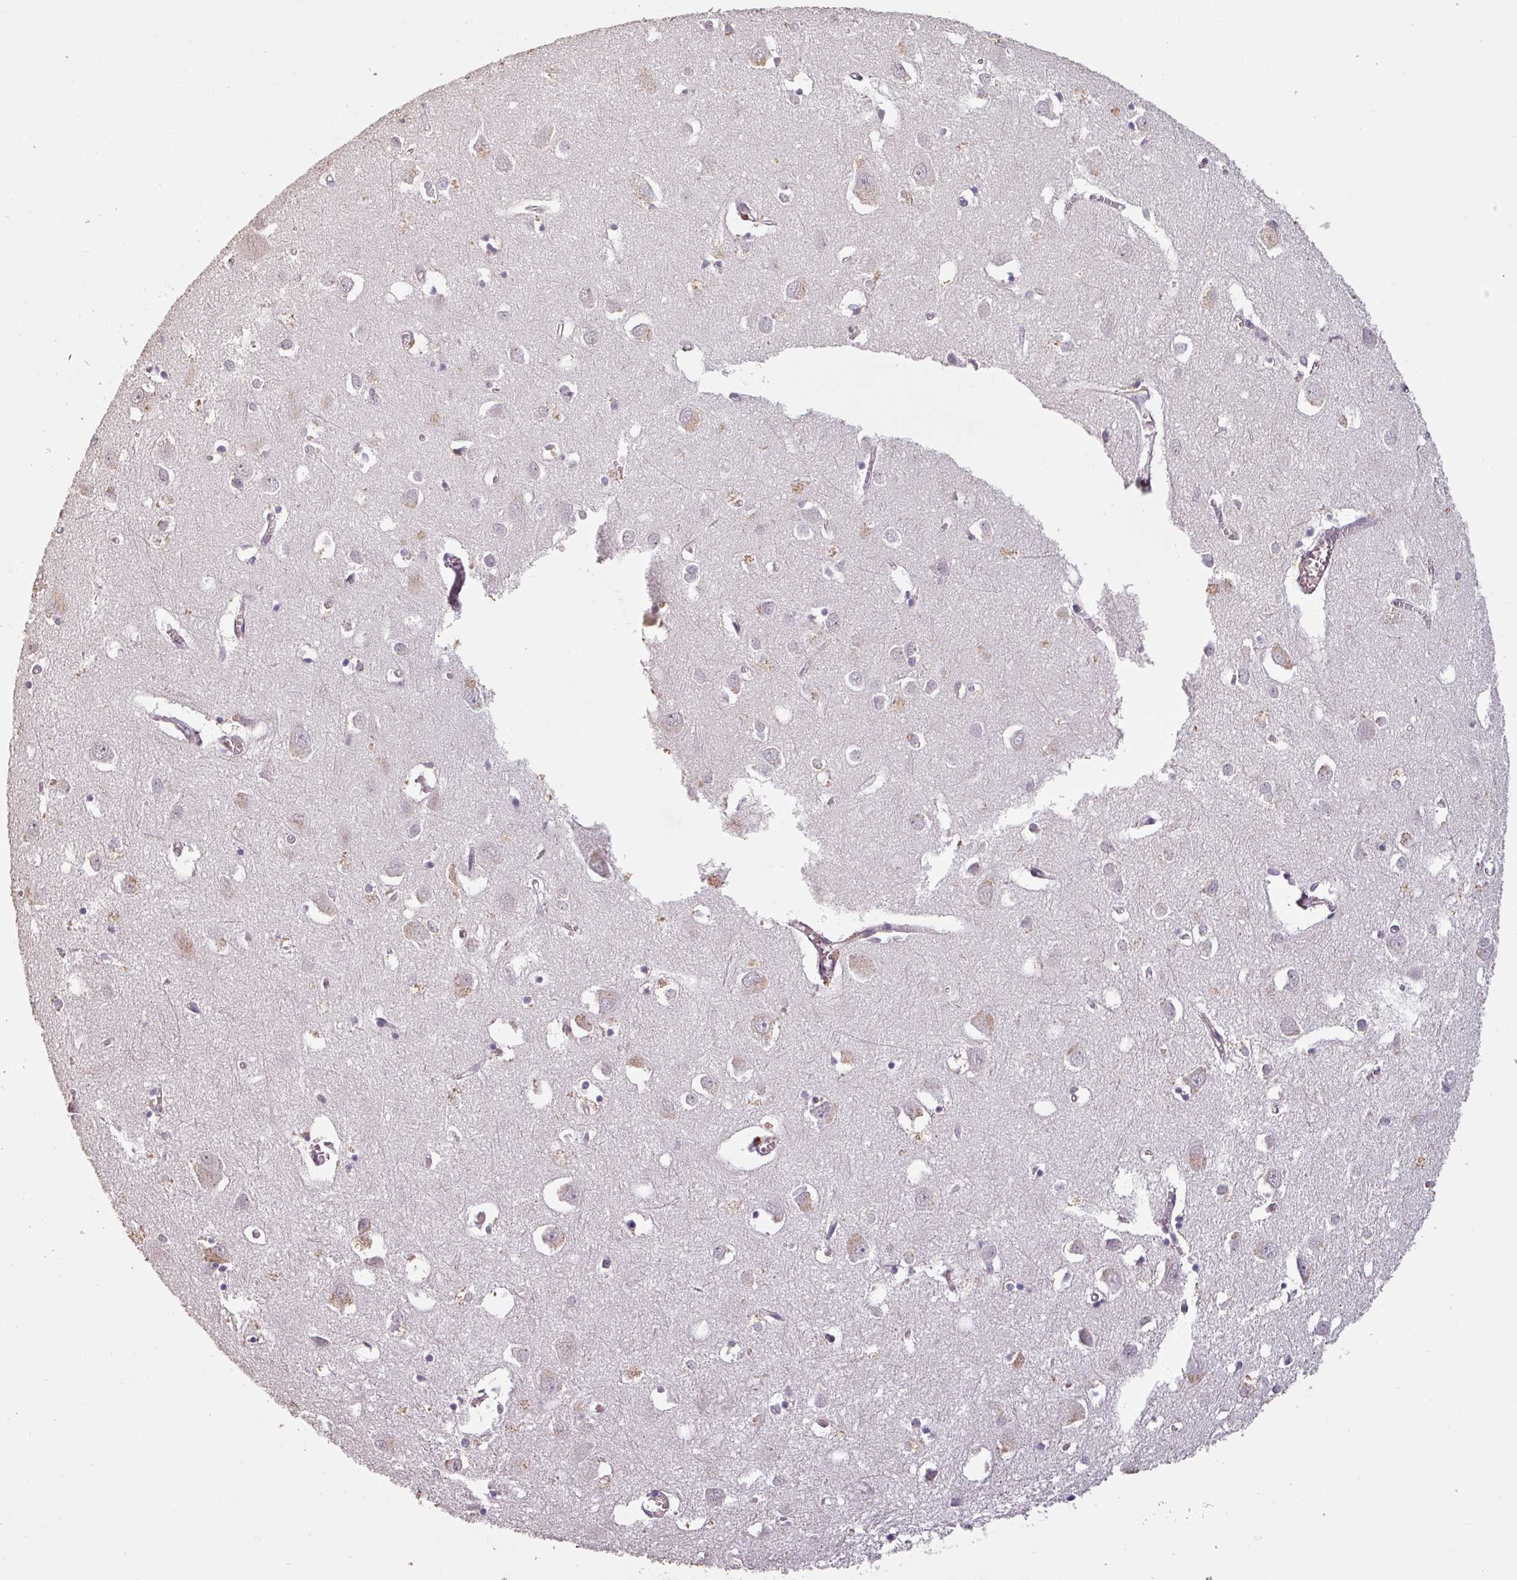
{"staining": {"intensity": "negative", "quantity": "none", "location": "none"}, "tissue": "cerebral cortex", "cell_type": "Endothelial cells", "image_type": "normal", "snomed": [{"axis": "morphology", "description": "Normal tissue, NOS"}, {"axis": "topography", "description": "Cerebral cortex"}], "caption": "Immunohistochemistry histopathology image of normal cerebral cortex: cerebral cortex stained with DAB reveals no significant protein staining in endothelial cells.", "gene": "LYPLA1", "patient": {"sex": "male", "age": 70}}